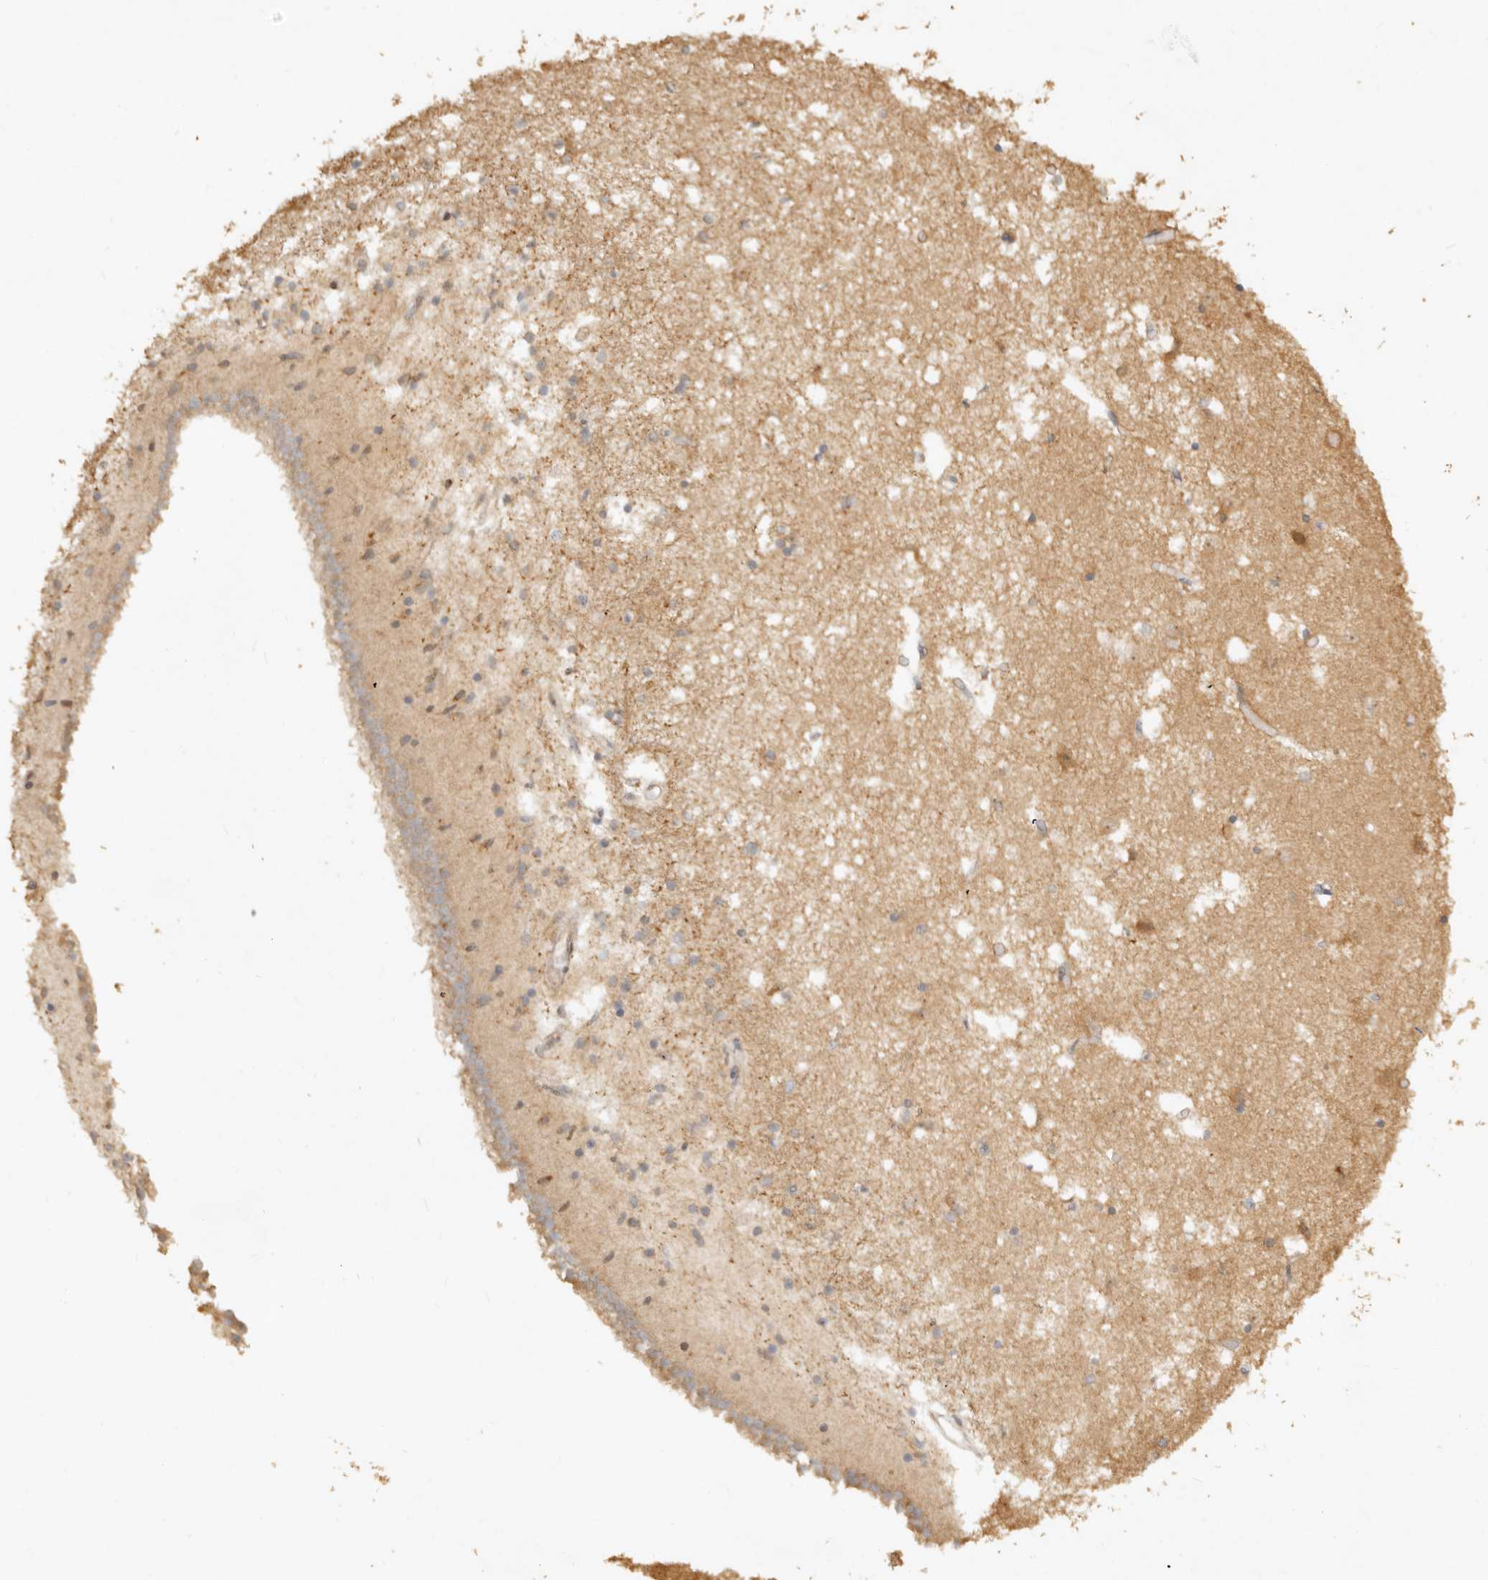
{"staining": {"intensity": "weak", "quantity": "25%-75%", "location": "cytoplasmic/membranous"}, "tissue": "caudate", "cell_type": "Glial cells", "image_type": "normal", "snomed": [{"axis": "morphology", "description": "Normal tissue, NOS"}, {"axis": "topography", "description": "Lateral ventricle wall"}], "caption": "Immunohistochemical staining of unremarkable human caudate shows 25%-75% levels of weak cytoplasmic/membranous protein staining in about 25%-75% of glial cells.", "gene": "KIF2B", "patient": {"sex": "male", "age": 45}}